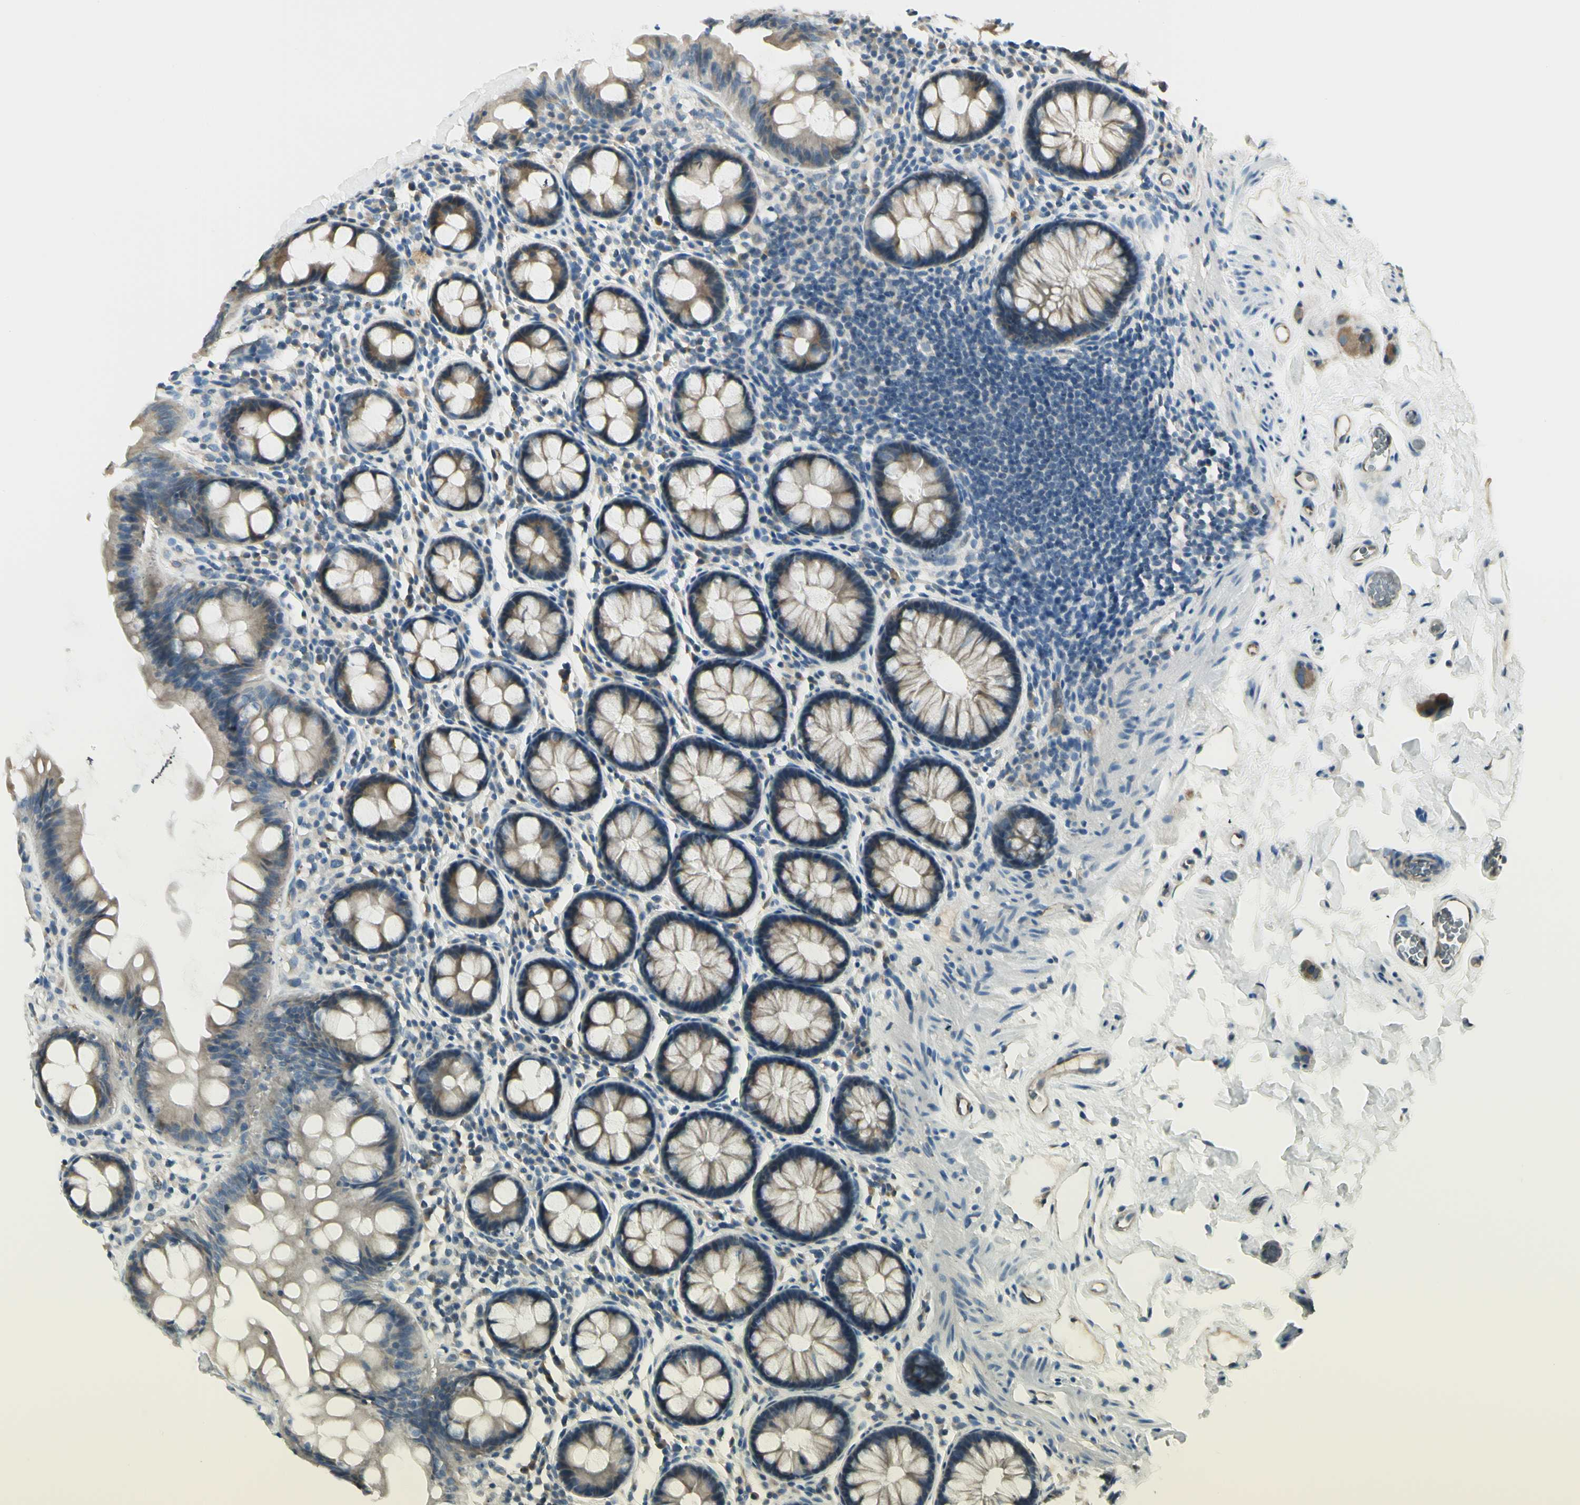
{"staining": {"intensity": "weak", "quantity": ">75%", "location": "cytoplasmic/membranous"}, "tissue": "colon", "cell_type": "Endothelial cells", "image_type": "normal", "snomed": [{"axis": "morphology", "description": "Normal tissue, NOS"}, {"axis": "topography", "description": "Colon"}], "caption": "IHC image of benign human colon stained for a protein (brown), which reveals low levels of weak cytoplasmic/membranous staining in approximately >75% of endothelial cells.", "gene": "IGDCC4", "patient": {"sex": "female", "age": 80}}